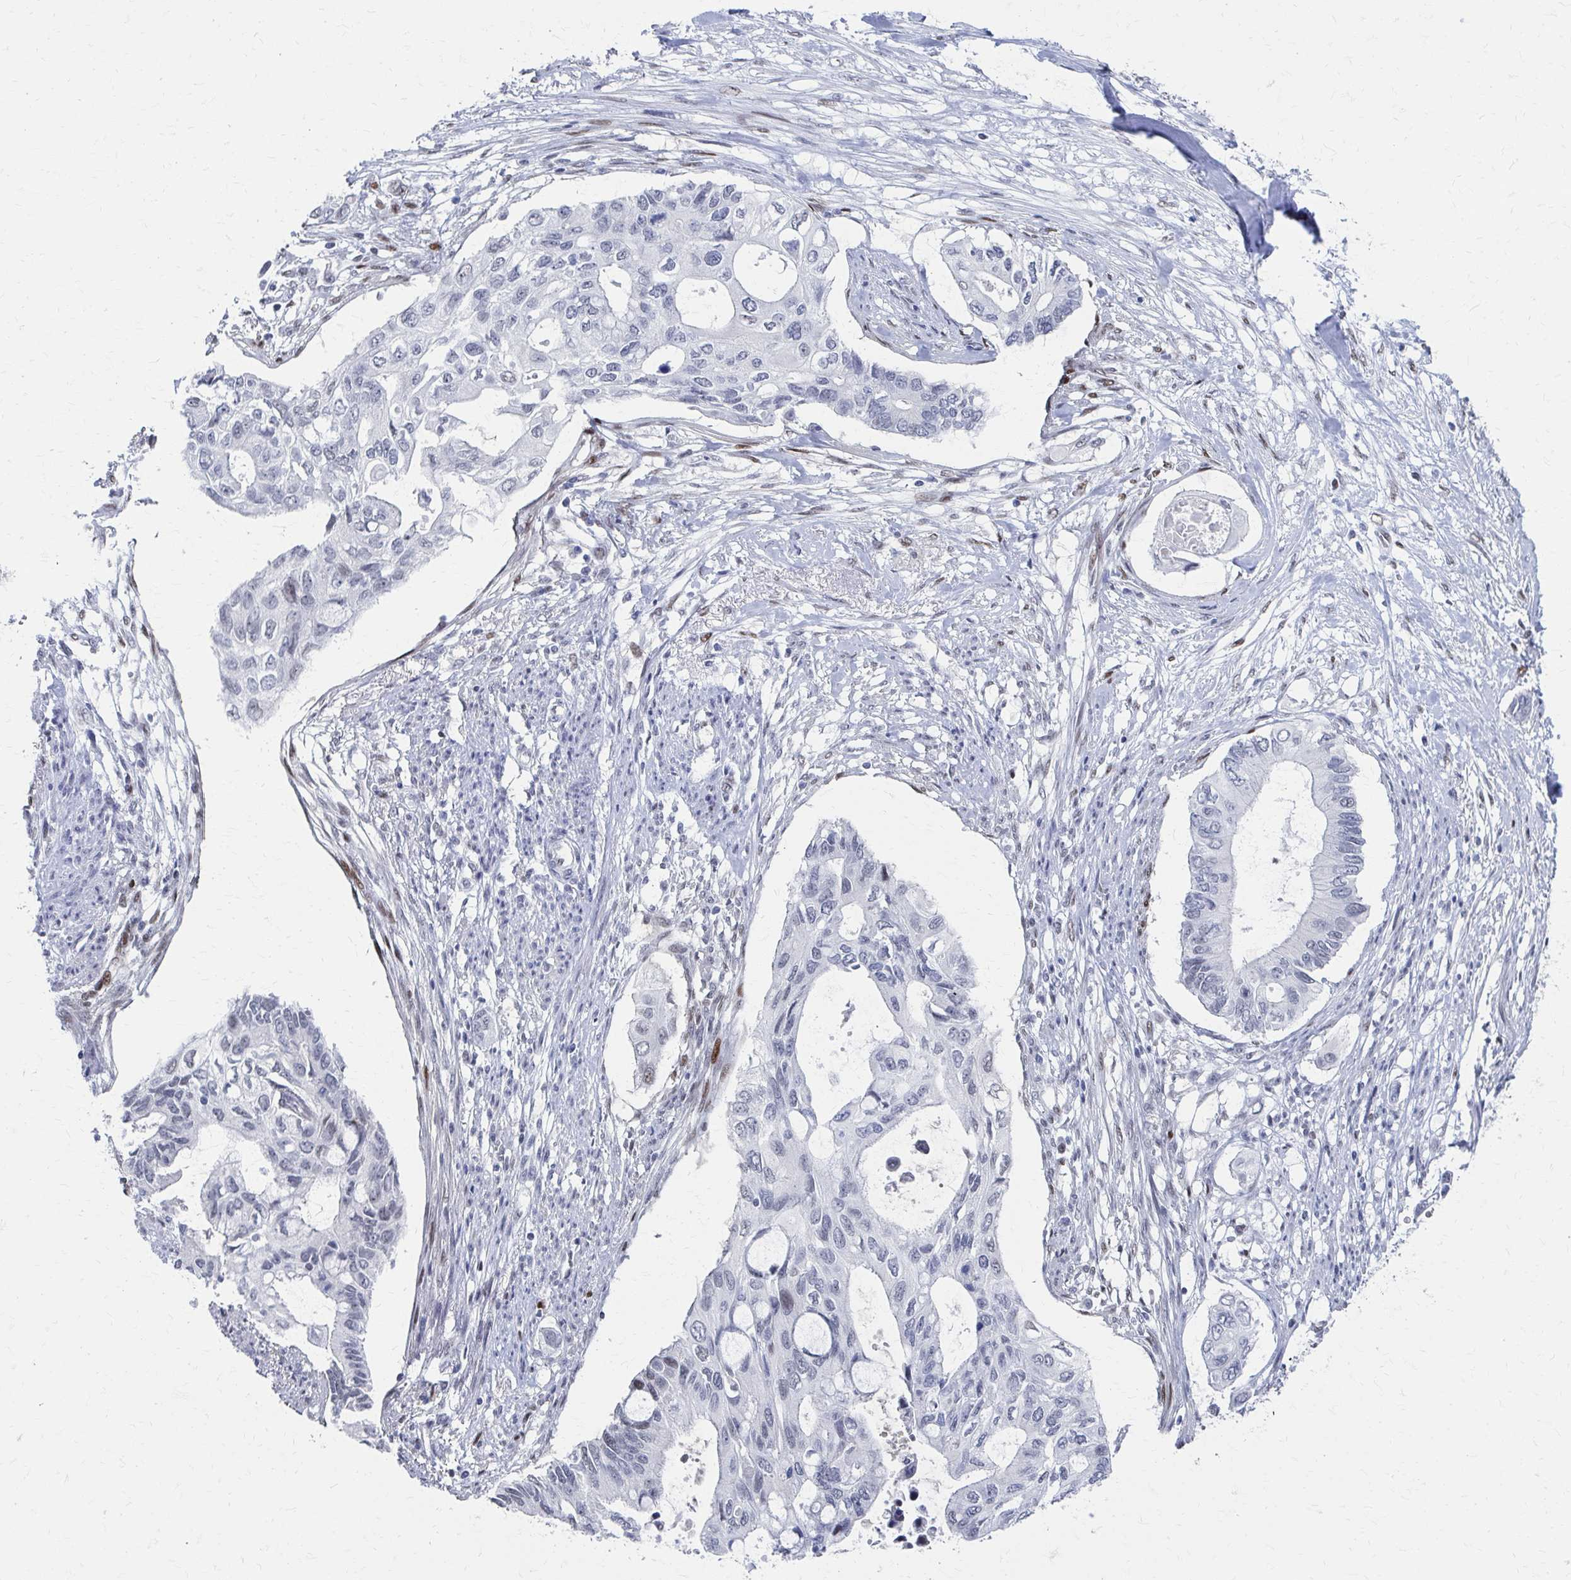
{"staining": {"intensity": "negative", "quantity": "none", "location": "none"}, "tissue": "pancreatic cancer", "cell_type": "Tumor cells", "image_type": "cancer", "snomed": [{"axis": "morphology", "description": "Adenocarcinoma, NOS"}, {"axis": "topography", "description": "Pancreas"}], "caption": "Image shows no significant protein expression in tumor cells of adenocarcinoma (pancreatic). The staining is performed using DAB brown chromogen with nuclei counter-stained in using hematoxylin.", "gene": "CDIN1", "patient": {"sex": "female", "age": 63}}